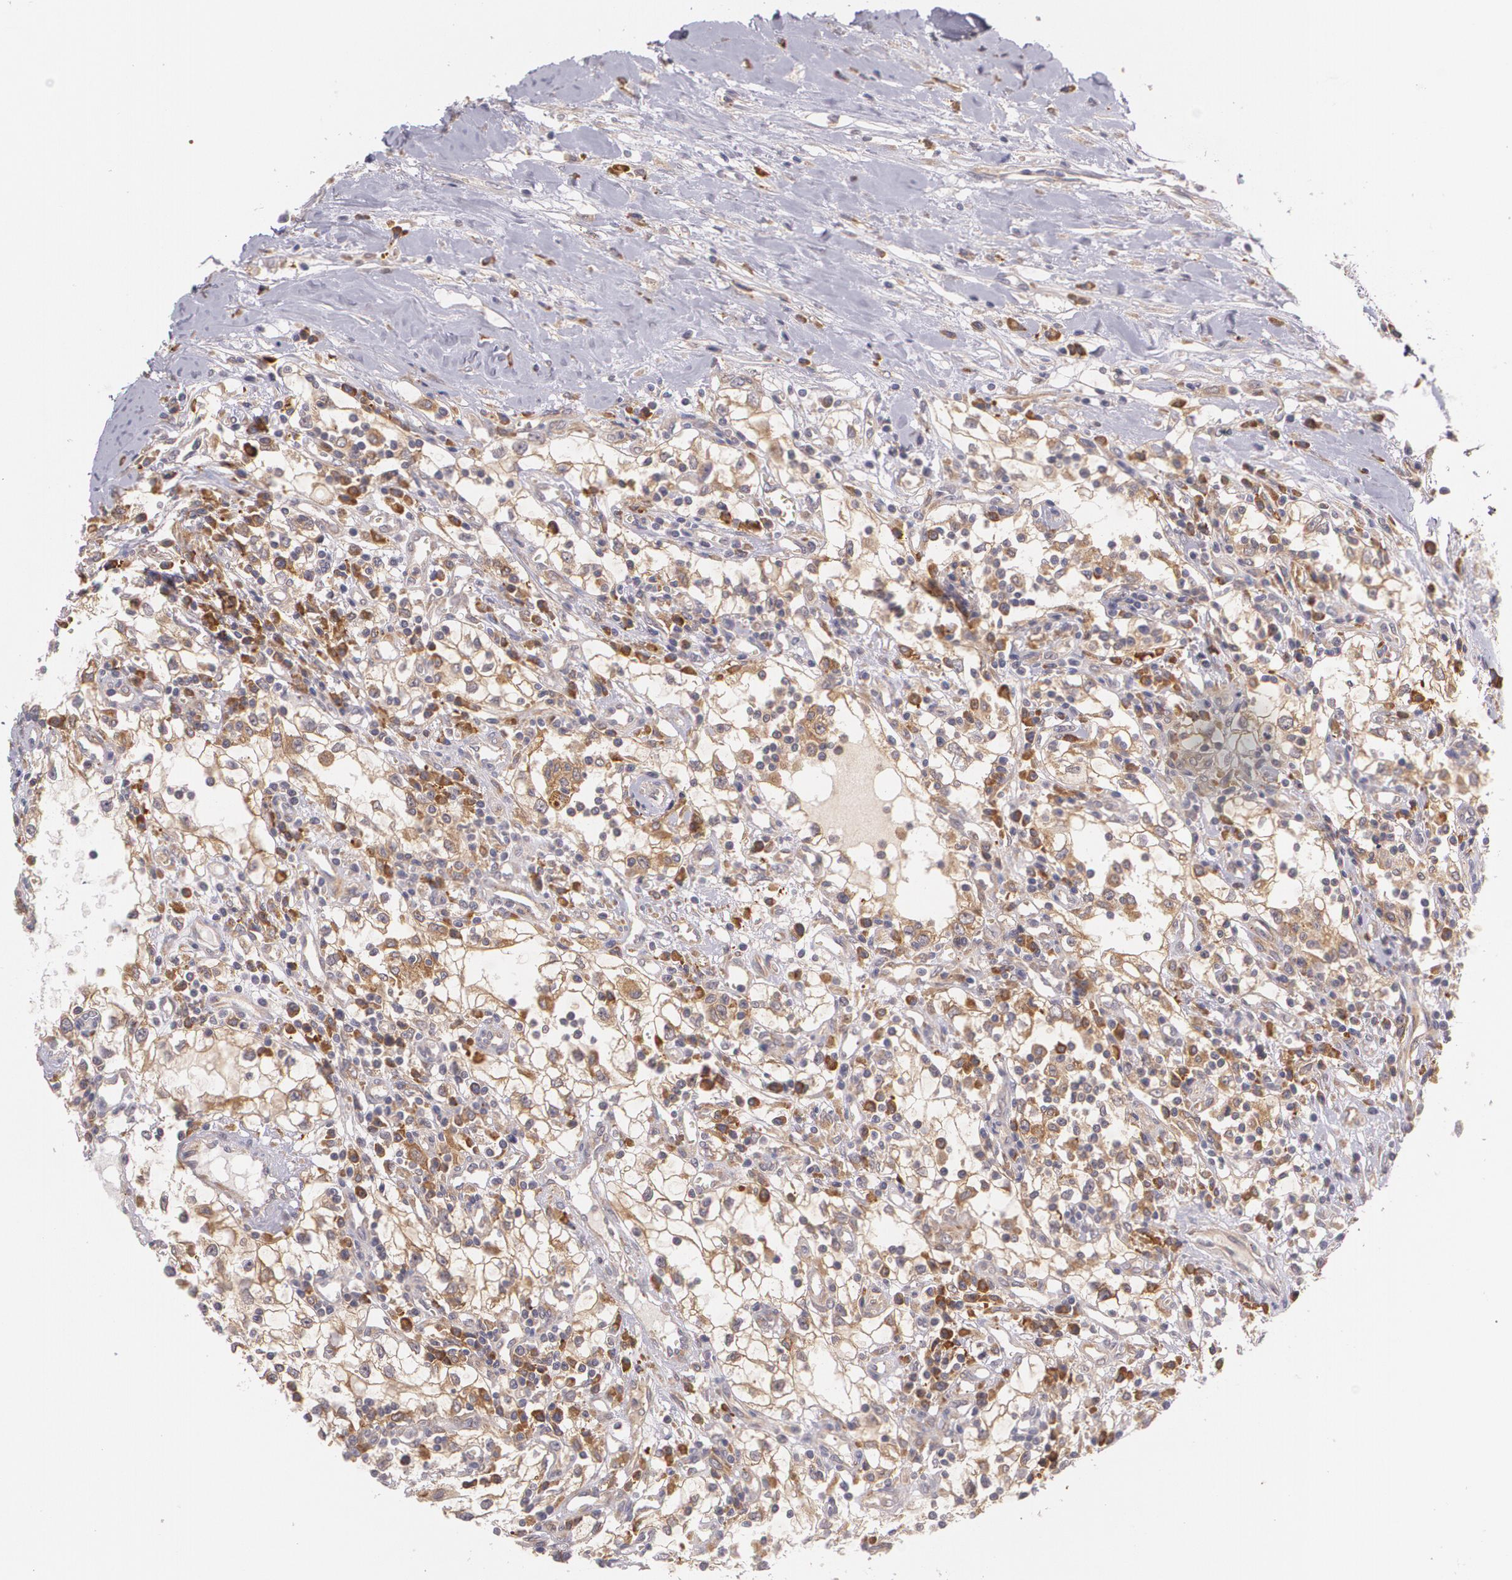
{"staining": {"intensity": "weak", "quantity": ">75%", "location": "cytoplasmic/membranous"}, "tissue": "renal cancer", "cell_type": "Tumor cells", "image_type": "cancer", "snomed": [{"axis": "morphology", "description": "Adenocarcinoma, NOS"}, {"axis": "topography", "description": "Kidney"}], "caption": "A brown stain shows weak cytoplasmic/membranous expression of a protein in adenocarcinoma (renal) tumor cells.", "gene": "CCL17", "patient": {"sex": "male", "age": 82}}